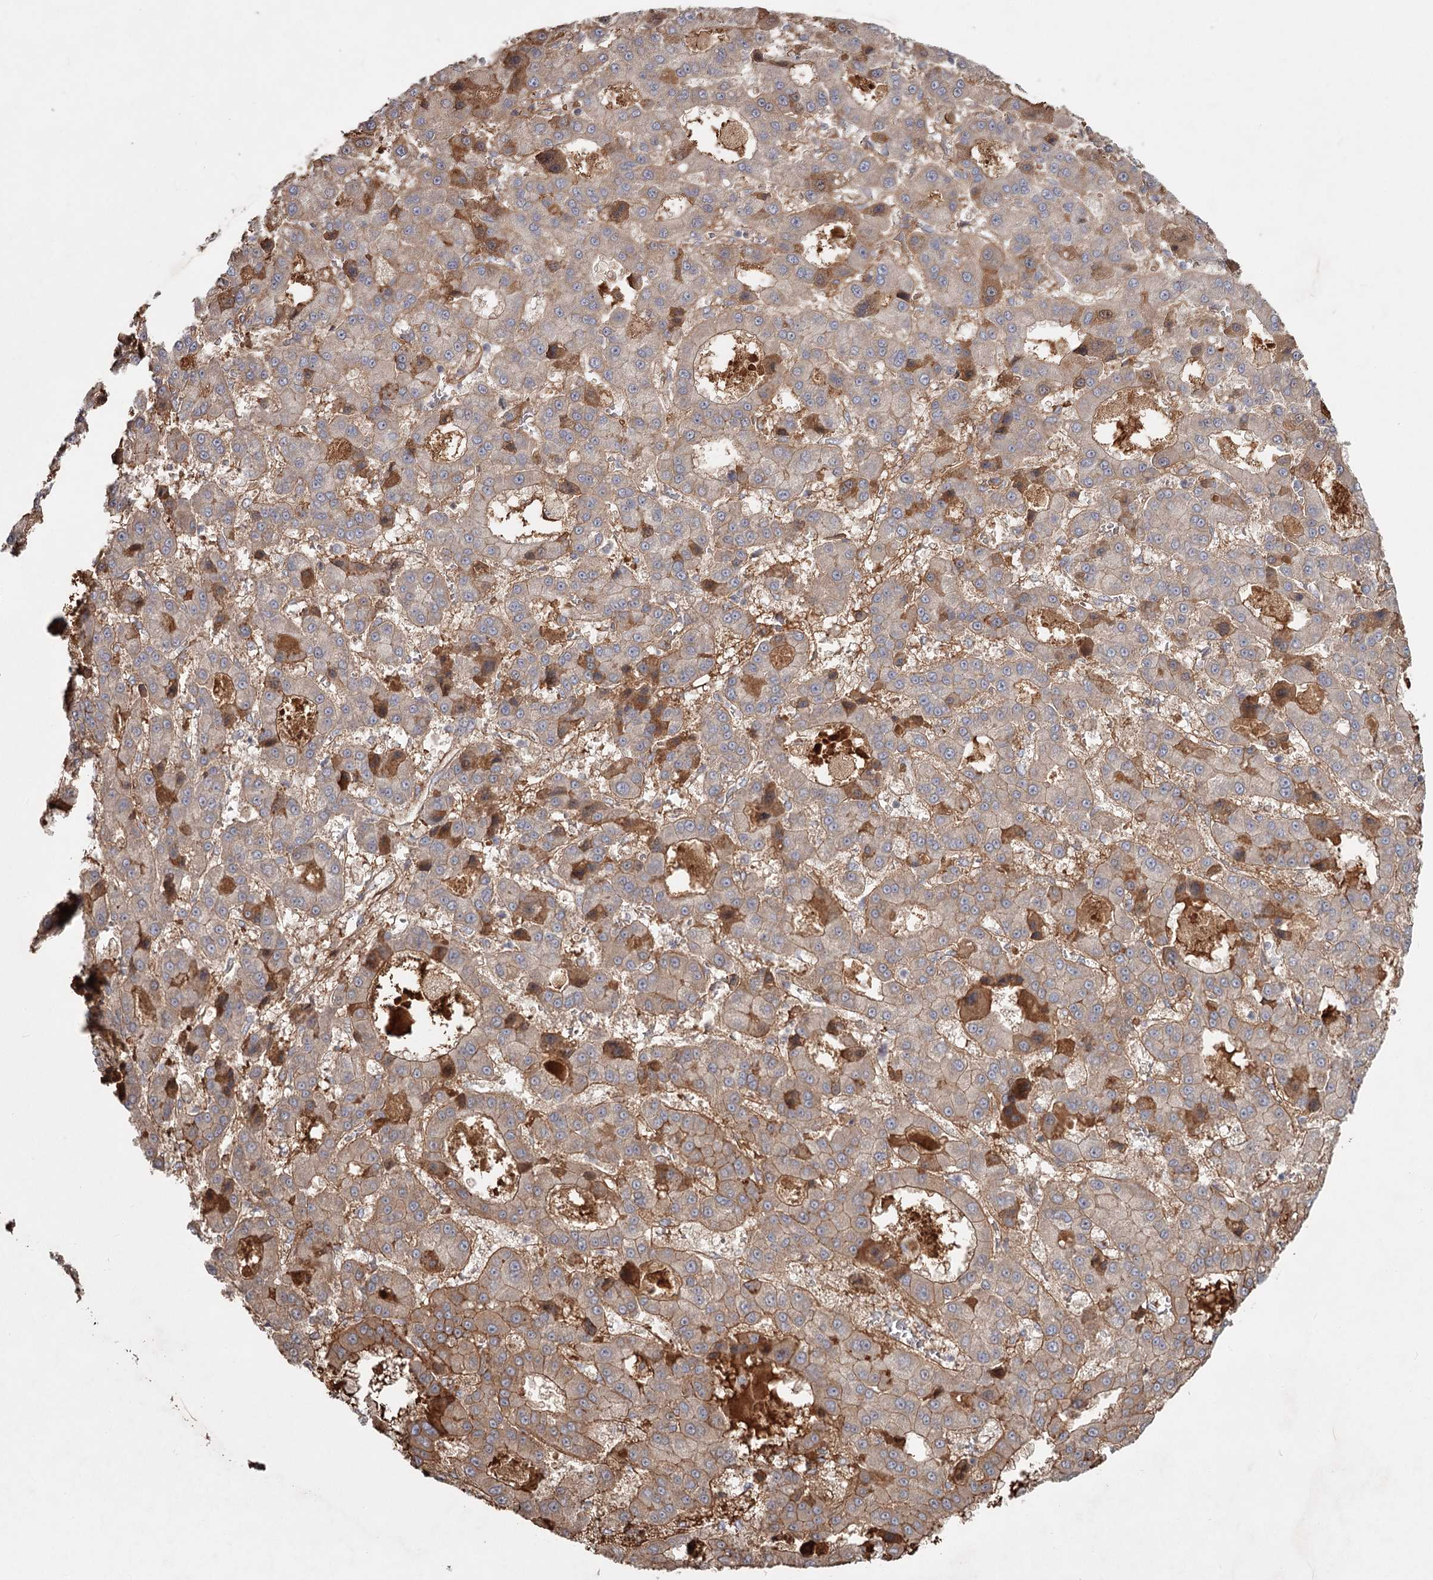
{"staining": {"intensity": "moderate", "quantity": ">75%", "location": "cytoplasmic/membranous"}, "tissue": "liver cancer", "cell_type": "Tumor cells", "image_type": "cancer", "snomed": [{"axis": "morphology", "description": "Carcinoma, Hepatocellular, NOS"}, {"axis": "topography", "description": "Liver"}], "caption": "Immunohistochemical staining of human hepatocellular carcinoma (liver) displays medium levels of moderate cytoplasmic/membranous protein expression in about >75% of tumor cells.", "gene": "DHRS9", "patient": {"sex": "male", "age": 70}}